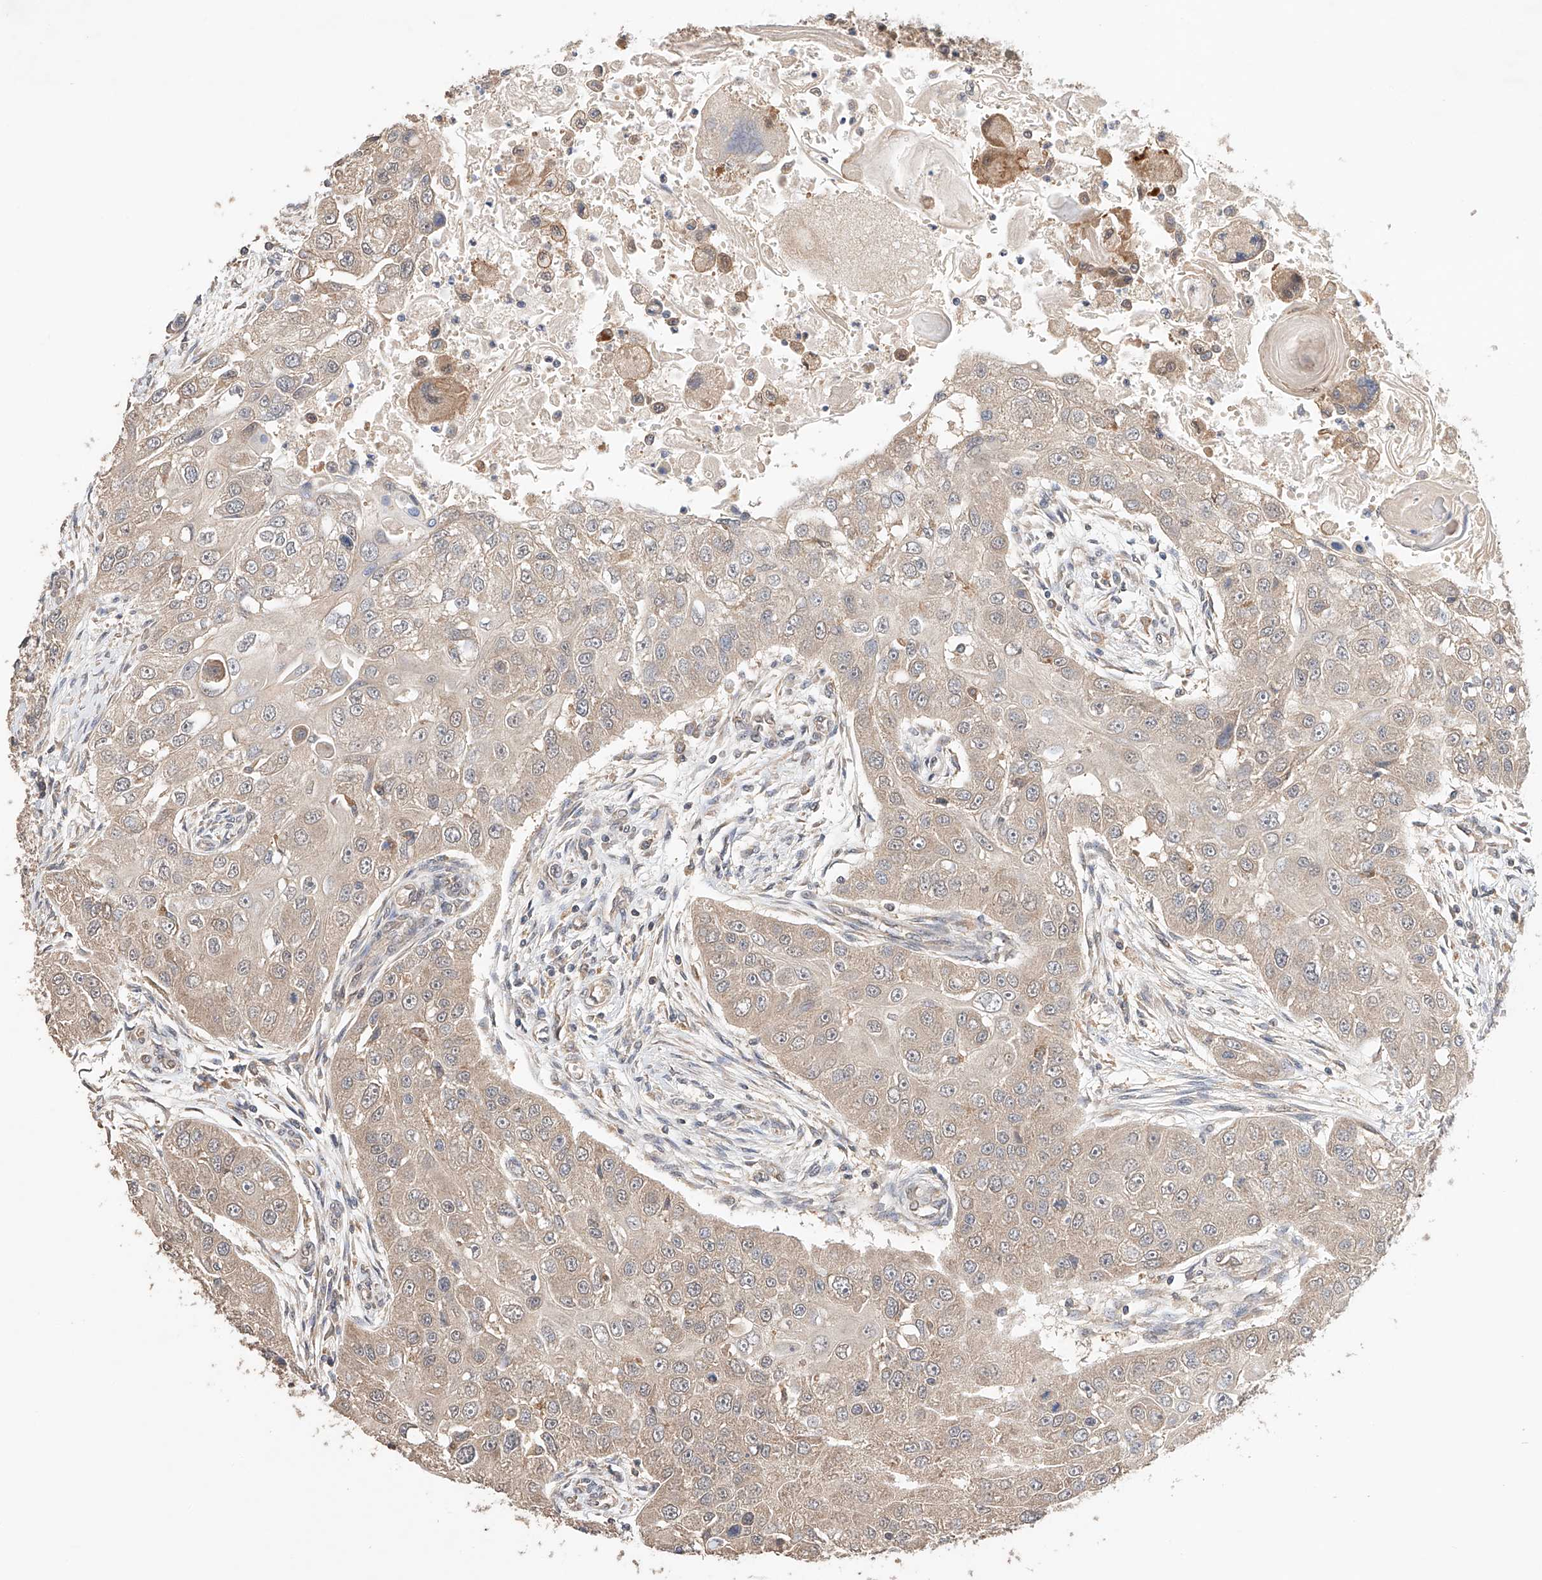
{"staining": {"intensity": "negative", "quantity": "none", "location": "none"}, "tissue": "head and neck cancer", "cell_type": "Tumor cells", "image_type": "cancer", "snomed": [{"axis": "morphology", "description": "Normal tissue, NOS"}, {"axis": "morphology", "description": "Squamous cell carcinoma, NOS"}, {"axis": "topography", "description": "Skeletal muscle"}, {"axis": "topography", "description": "Head-Neck"}], "caption": "This is an immunohistochemistry (IHC) photomicrograph of human head and neck cancer. There is no staining in tumor cells.", "gene": "ZFHX2", "patient": {"sex": "male", "age": 51}}